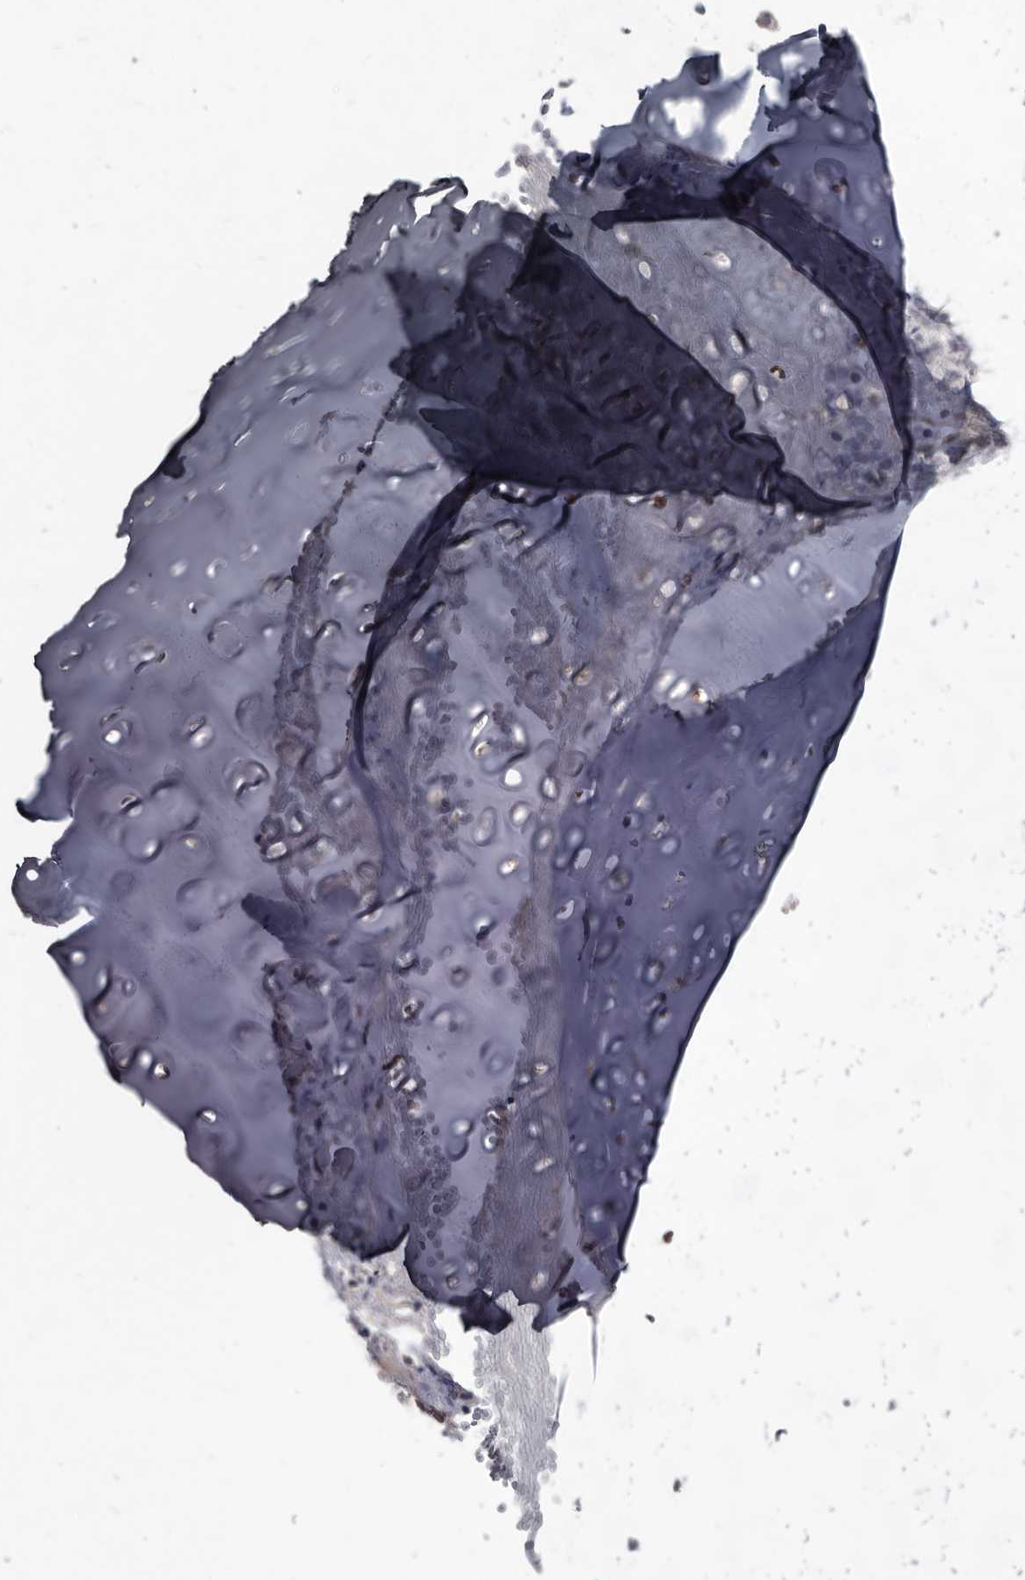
{"staining": {"intensity": "negative", "quantity": "none", "location": "none"}, "tissue": "adipose tissue", "cell_type": "Adipocytes", "image_type": "normal", "snomed": [{"axis": "morphology", "description": "Normal tissue, NOS"}, {"axis": "morphology", "description": "Basal cell carcinoma"}, {"axis": "topography", "description": "Cartilage tissue"}, {"axis": "topography", "description": "Nasopharynx"}, {"axis": "topography", "description": "Oral tissue"}], "caption": "This is a photomicrograph of IHC staining of normal adipose tissue, which shows no expression in adipocytes. (Immunohistochemistry (ihc), brightfield microscopy, high magnification).", "gene": "PROM1", "patient": {"sex": "female", "age": 77}}